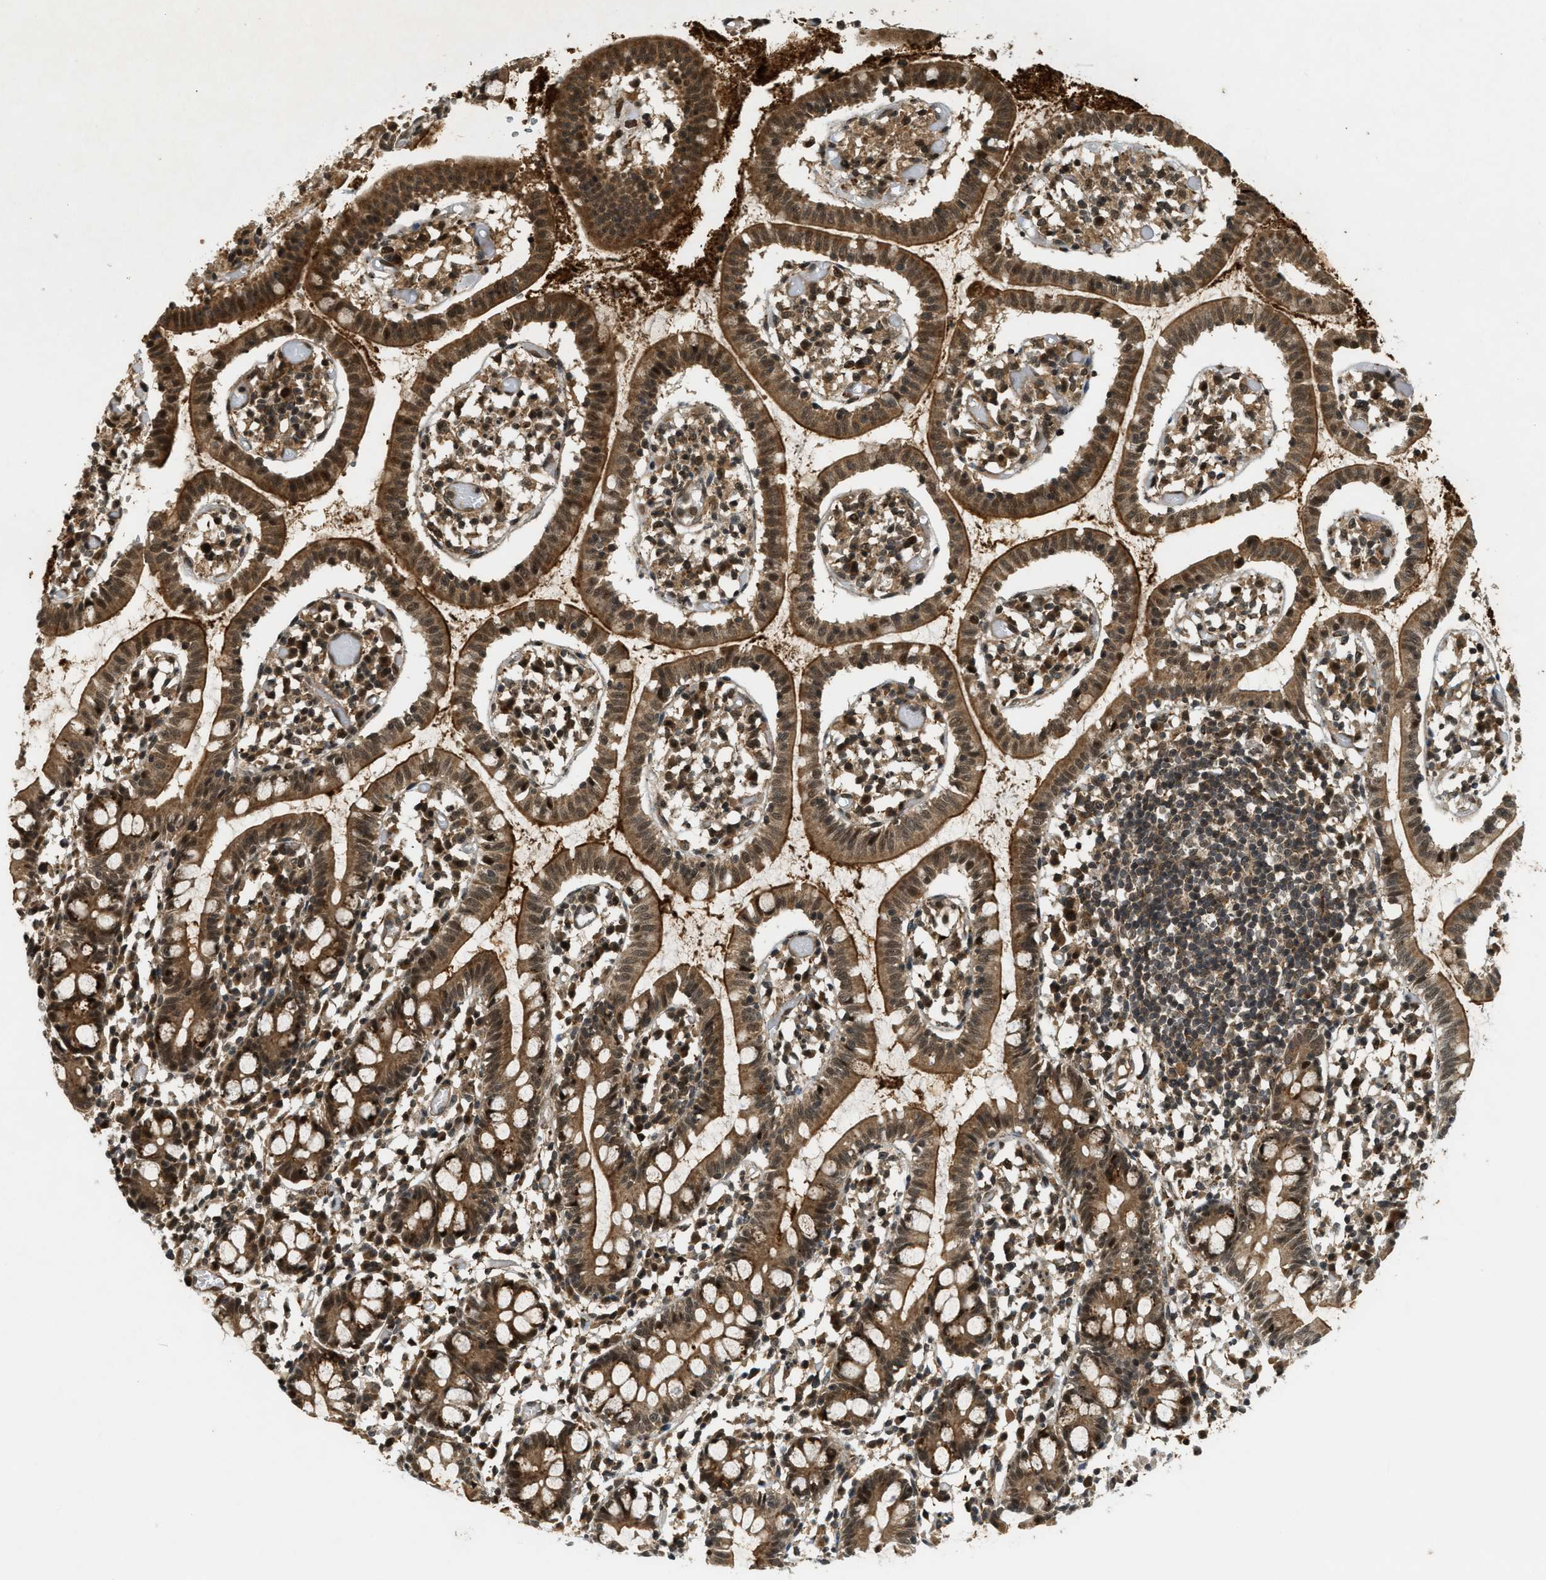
{"staining": {"intensity": "strong", "quantity": ">75%", "location": "cytoplasmic/membranous,nuclear"}, "tissue": "small intestine", "cell_type": "Glandular cells", "image_type": "normal", "snomed": [{"axis": "morphology", "description": "Normal tissue, NOS"}, {"axis": "morphology", "description": "Cystadenocarcinoma, serous, Metastatic site"}, {"axis": "topography", "description": "Small intestine"}], "caption": "Approximately >75% of glandular cells in normal small intestine reveal strong cytoplasmic/membranous,nuclear protein positivity as visualized by brown immunohistochemical staining.", "gene": "EIF2AK3", "patient": {"sex": "female", "age": 61}}